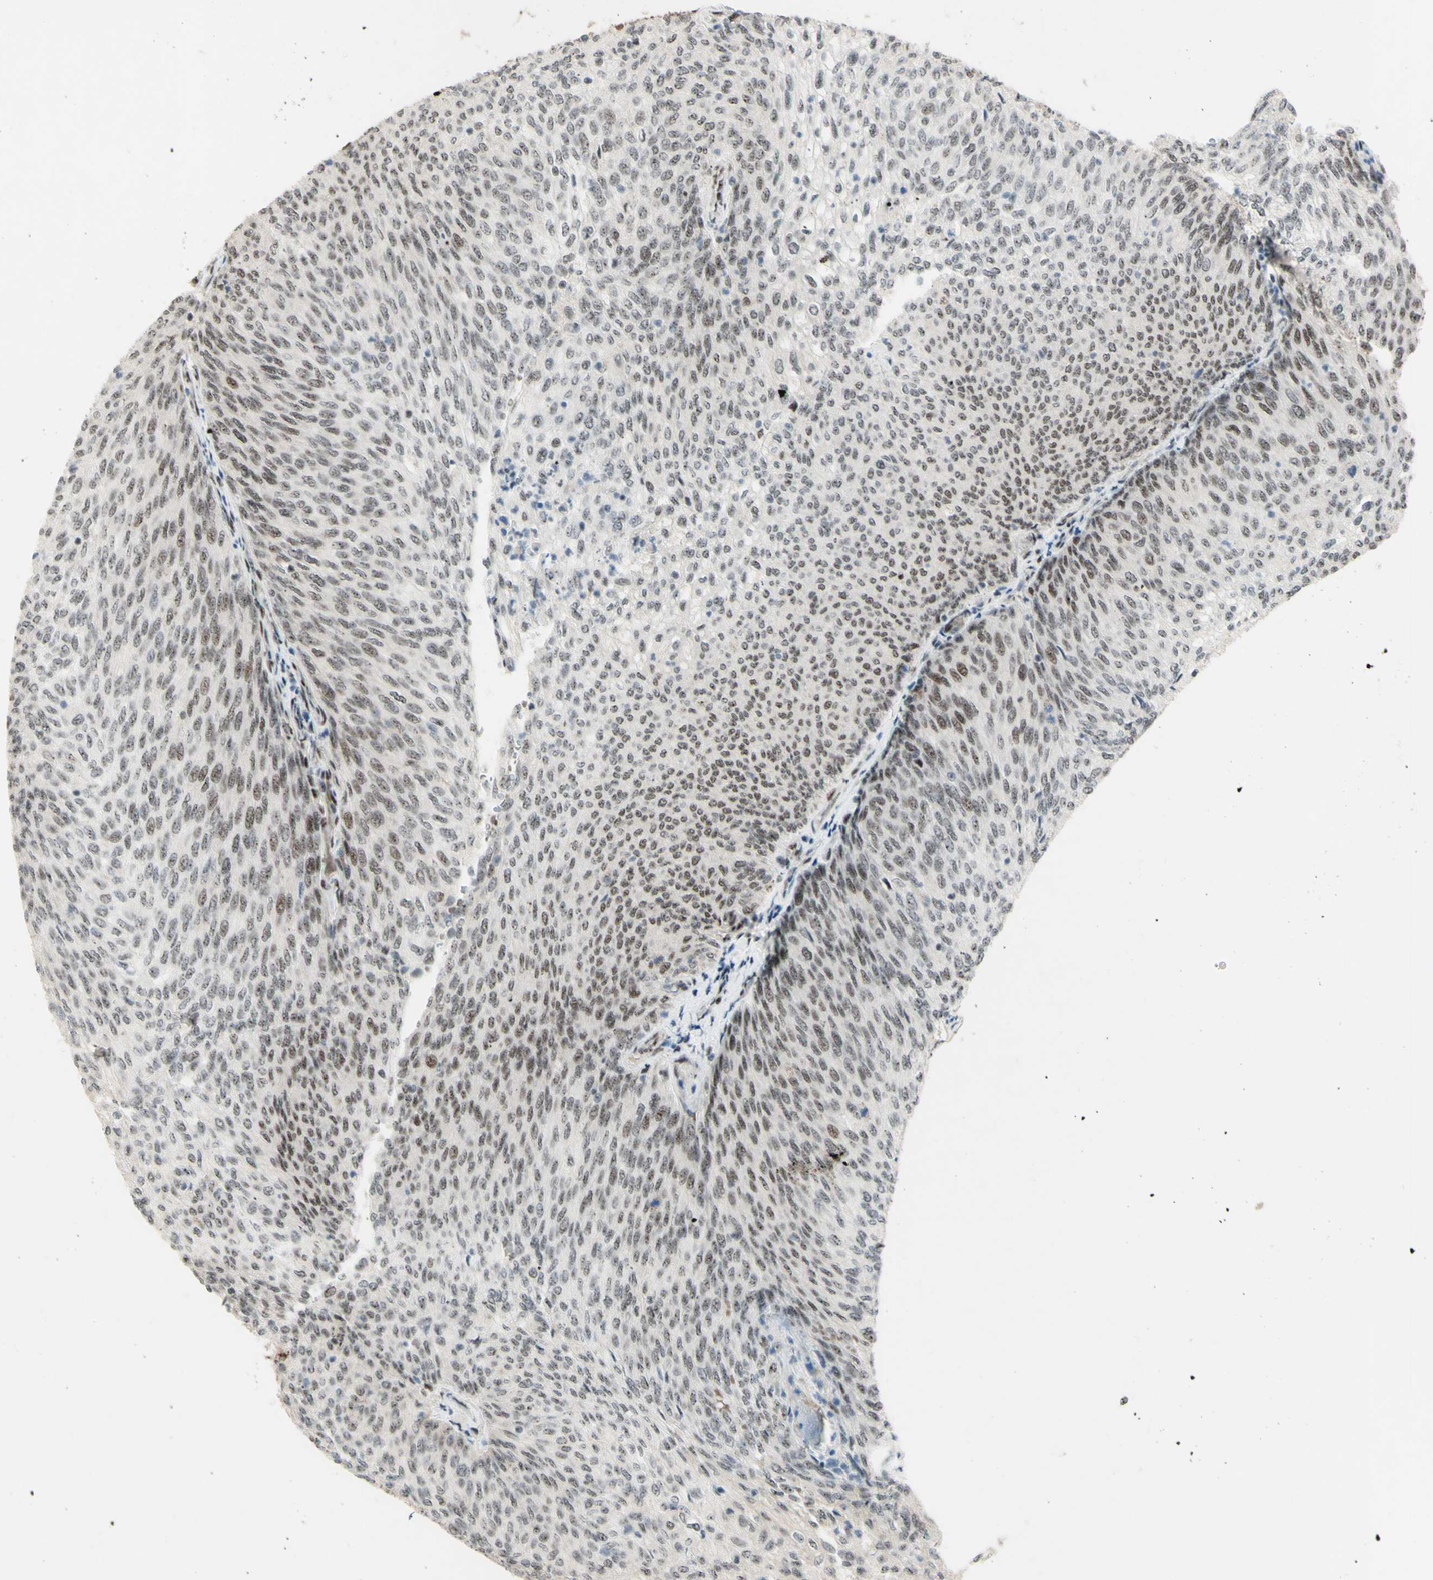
{"staining": {"intensity": "moderate", "quantity": "25%-75%", "location": "nuclear"}, "tissue": "urothelial cancer", "cell_type": "Tumor cells", "image_type": "cancer", "snomed": [{"axis": "morphology", "description": "Urothelial carcinoma, Low grade"}, {"axis": "topography", "description": "Urinary bladder"}], "caption": "There is medium levels of moderate nuclear expression in tumor cells of urothelial carcinoma (low-grade), as demonstrated by immunohistochemical staining (brown color).", "gene": "DHX9", "patient": {"sex": "female", "age": 79}}